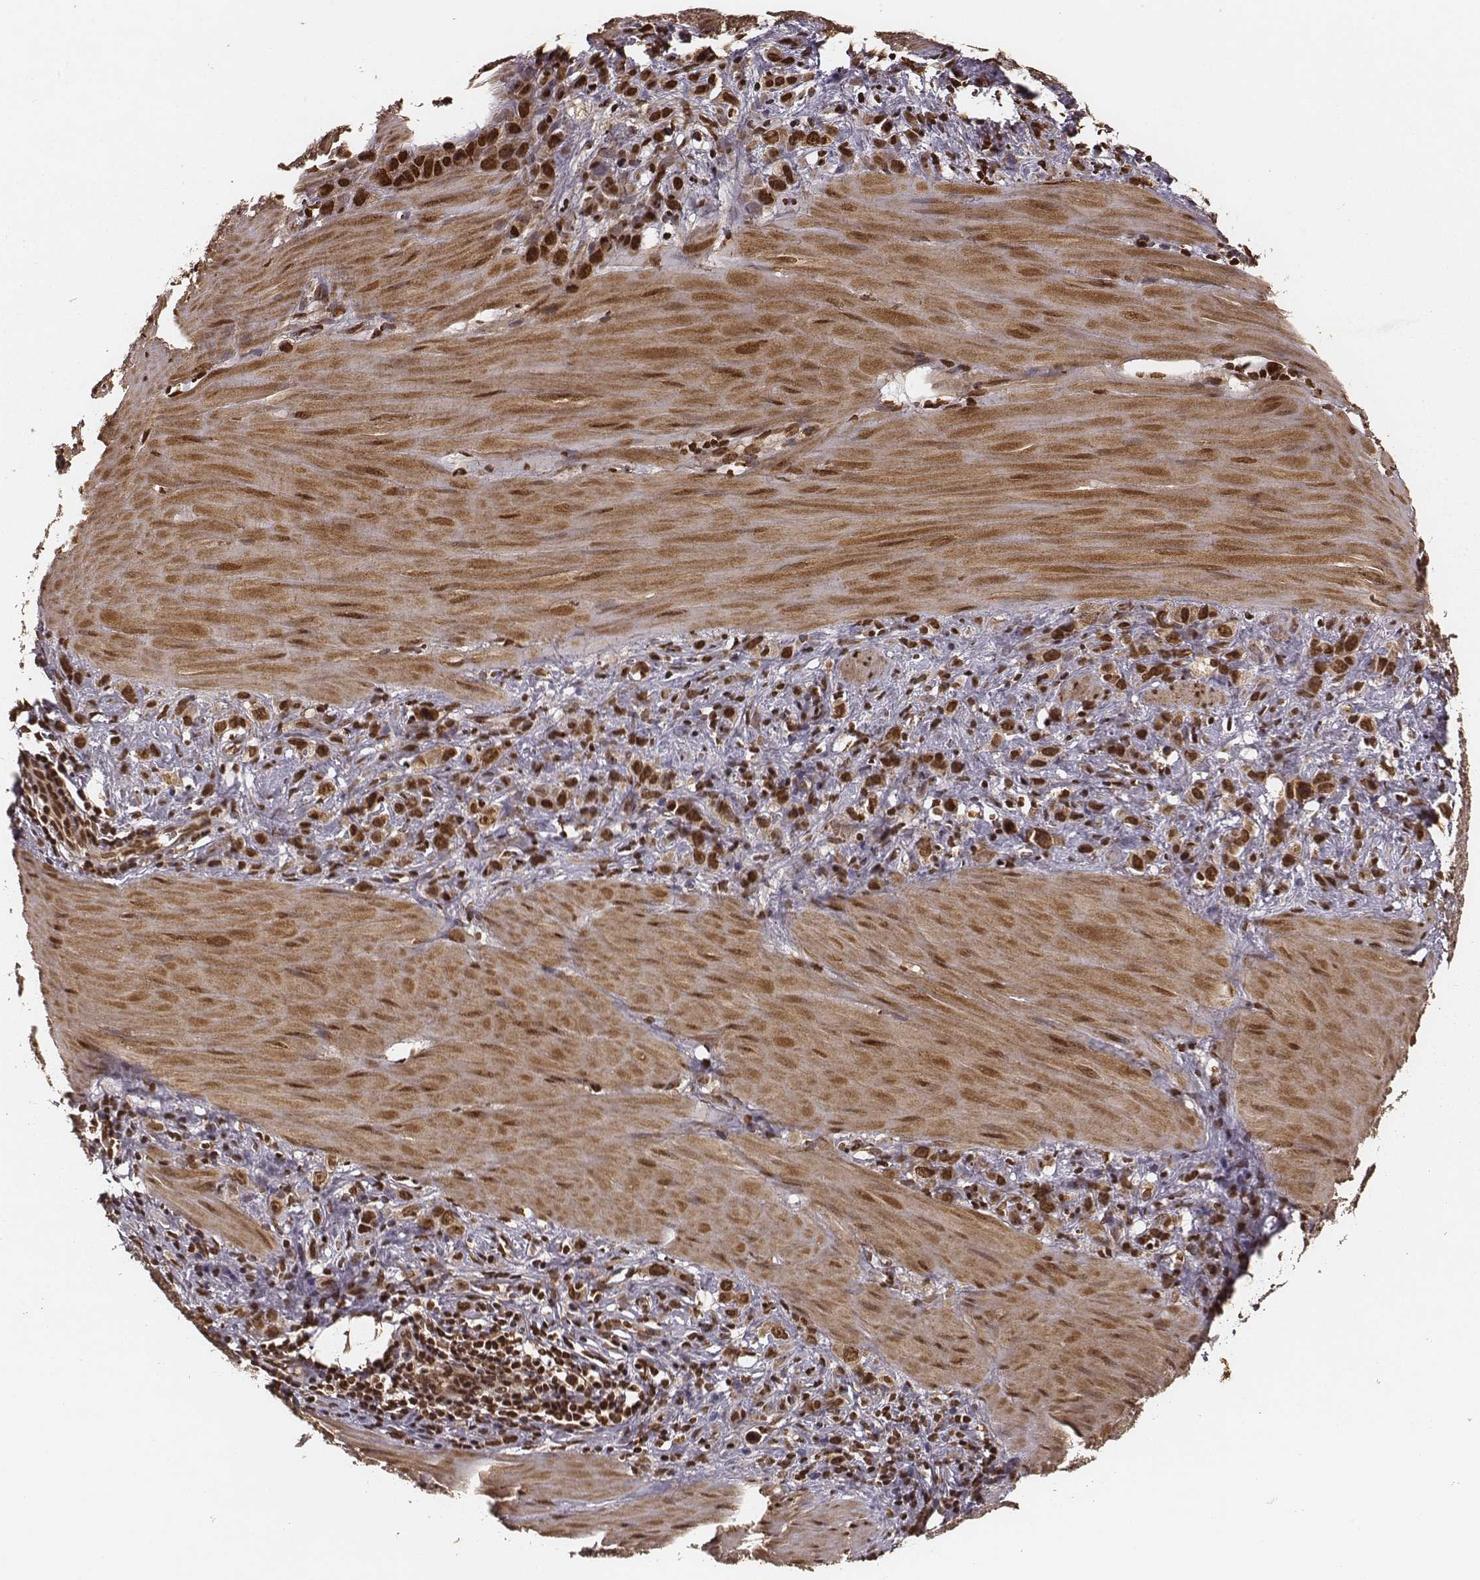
{"staining": {"intensity": "strong", "quantity": ">75%", "location": "cytoplasmic/membranous,nuclear"}, "tissue": "stomach cancer", "cell_type": "Tumor cells", "image_type": "cancer", "snomed": [{"axis": "morphology", "description": "Adenocarcinoma, NOS"}, {"axis": "topography", "description": "Stomach"}], "caption": "Approximately >75% of tumor cells in adenocarcinoma (stomach) exhibit strong cytoplasmic/membranous and nuclear protein positivity as visualized by brown immunohistochemical staining.", "gene": "NFX1", "patient": {"sex": "male", "age": 47}}